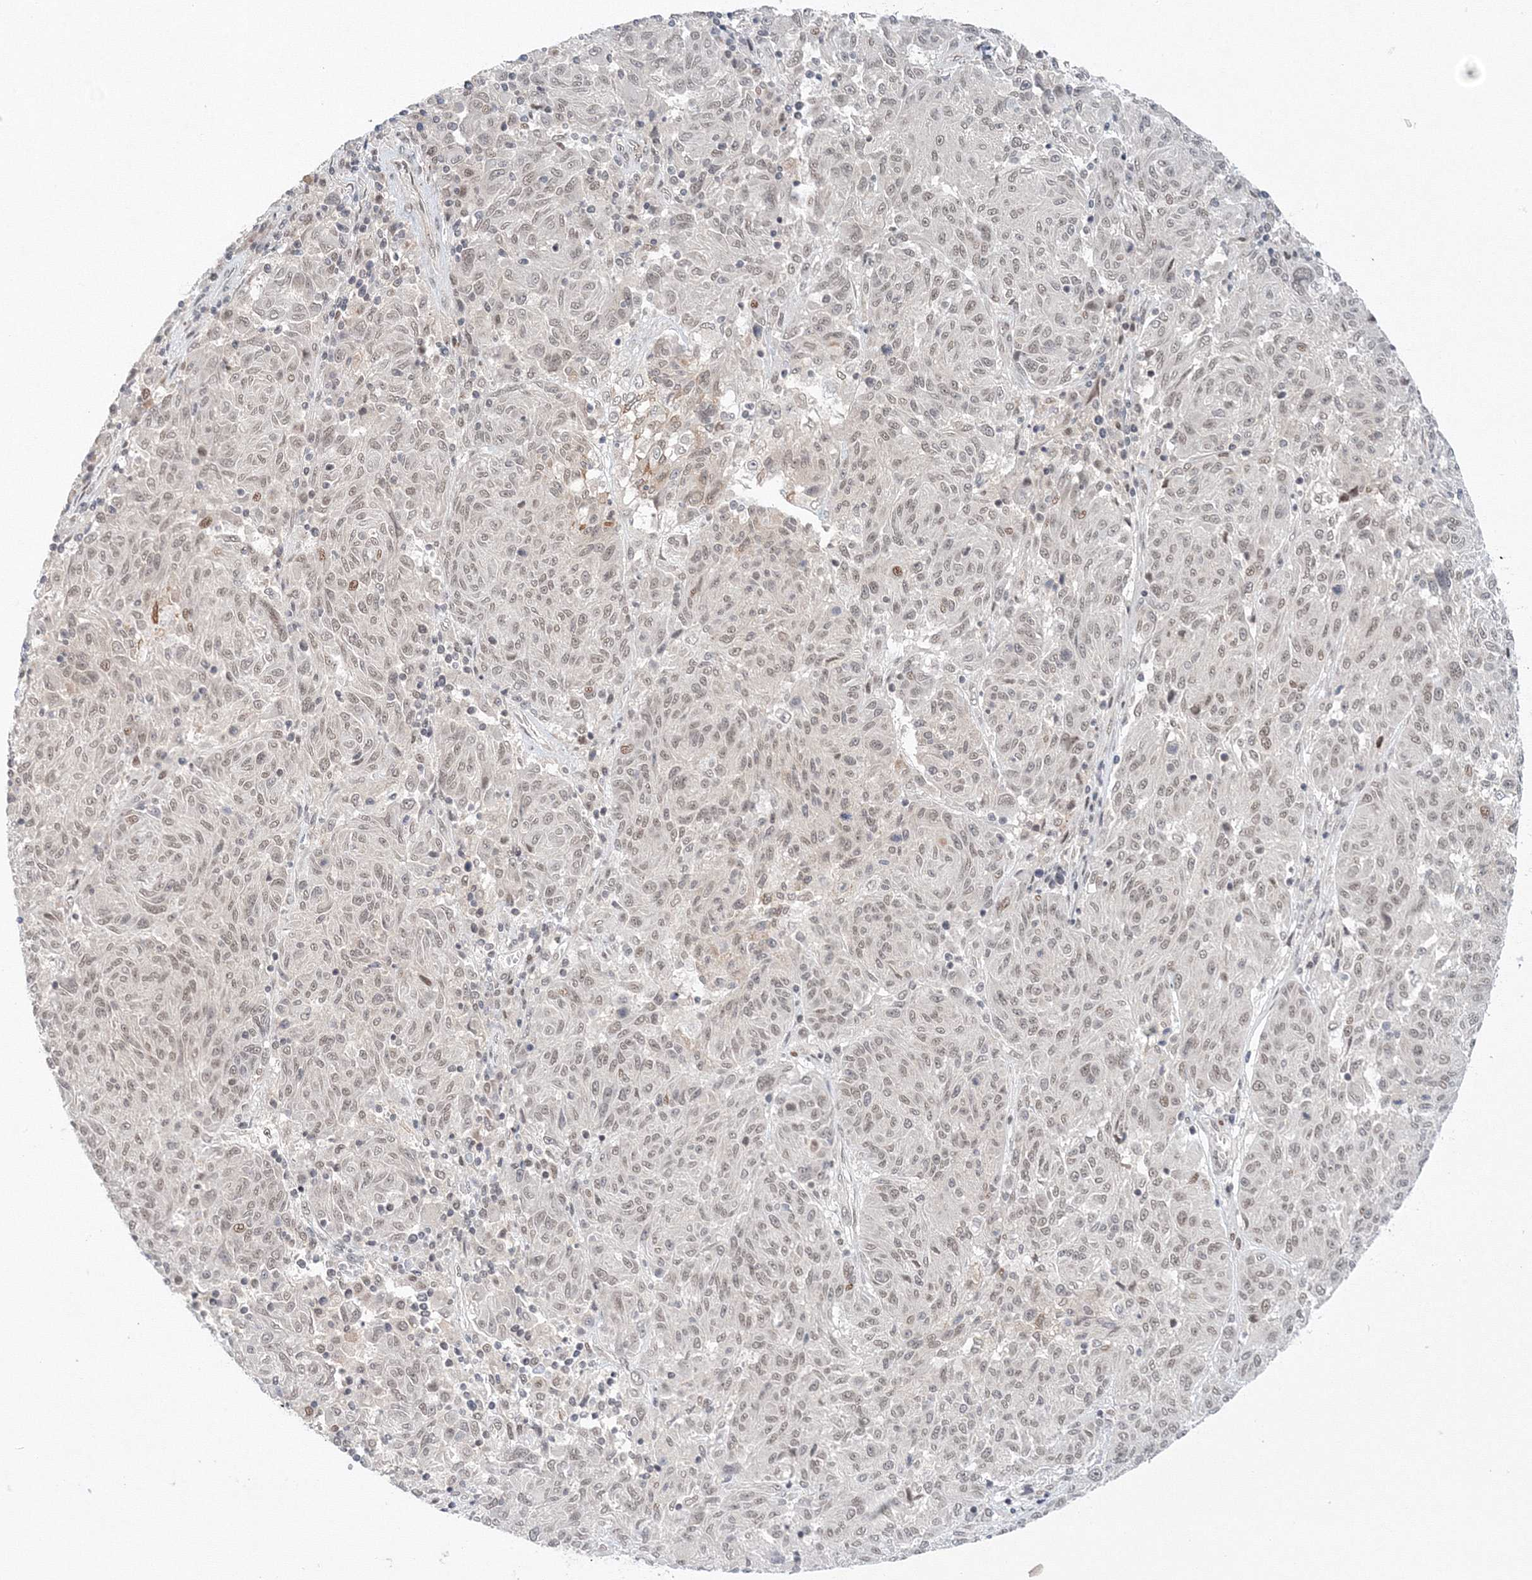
{"staining": {"intensity": "weak", "quantity": "<25%", "location": "nuclear"}, "tissue": "melanoma", "cell_type": "Tumor cells", "image_type": "cancer", "snomed": [{"axis": "morphology", "description": "Malignant melanoma, NOS"}, {"axis": "topography", "description": "Skin"}], "caption": "Immunohistochemistry (IHC) micrograph of melanoma stained for a protein (brown), which reveals no expression in tumor cells.", "gene": "NOA1", "patient": {"sex": "male", "age": 53}}